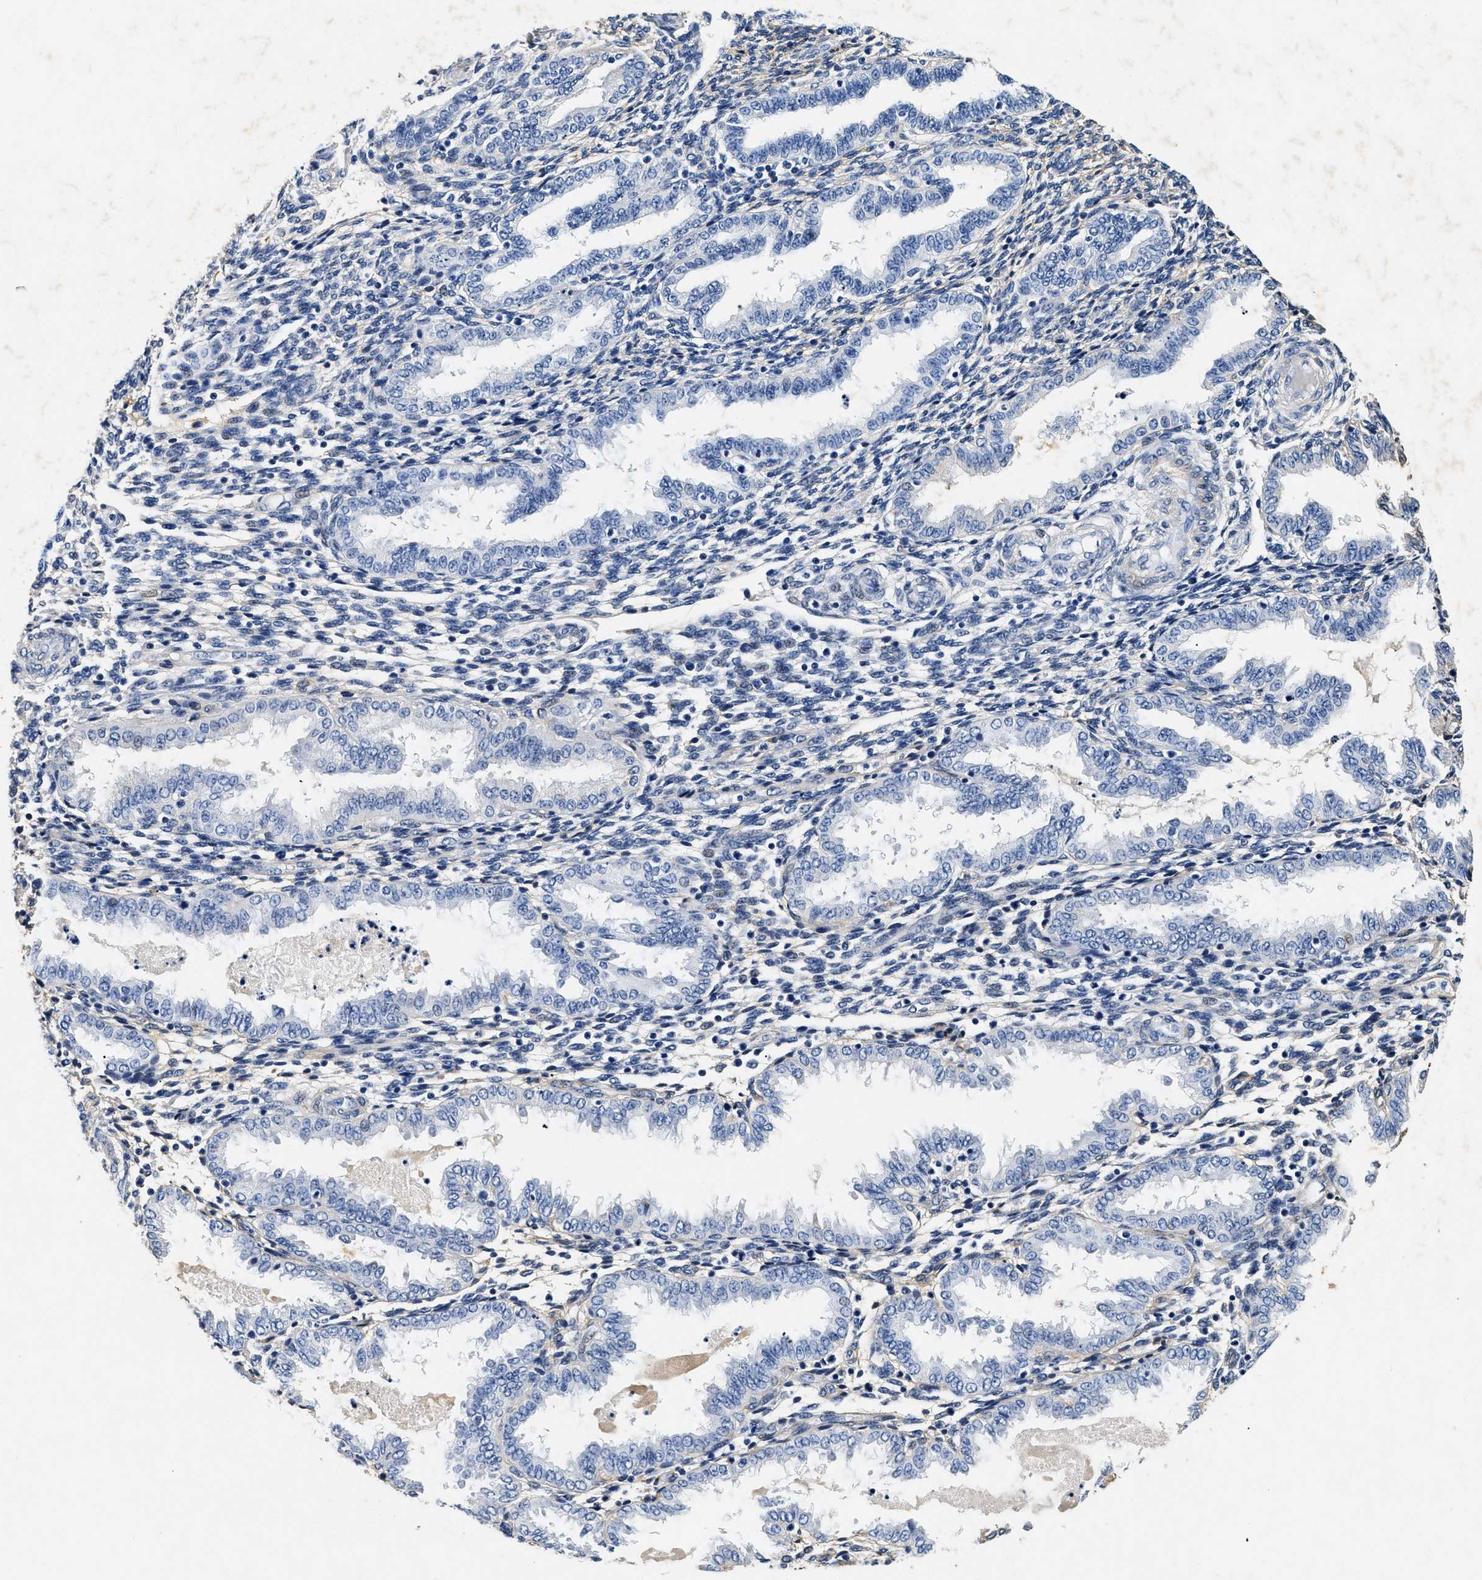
{"staining": {"intensity": "negative", "quantity": "none", "location": "none"}, "tissue": "endometrium", "cell_type": "Cells in endometrial stroma", "image_type": "normal", "snomed": [{"axis": "morphology", "description": "Normal tissue, NOS"}, {"axis": "topography", "description": "Endometrium"}], "caption": "A high-resolution photomicrograph shows immunohistochemistry staining of unremarkable endometrium, which demonstrates no significant staining in cells in endometrial stroma.", "gene": "LAMA3", "patient": {"sex": "female", "age": 33}}